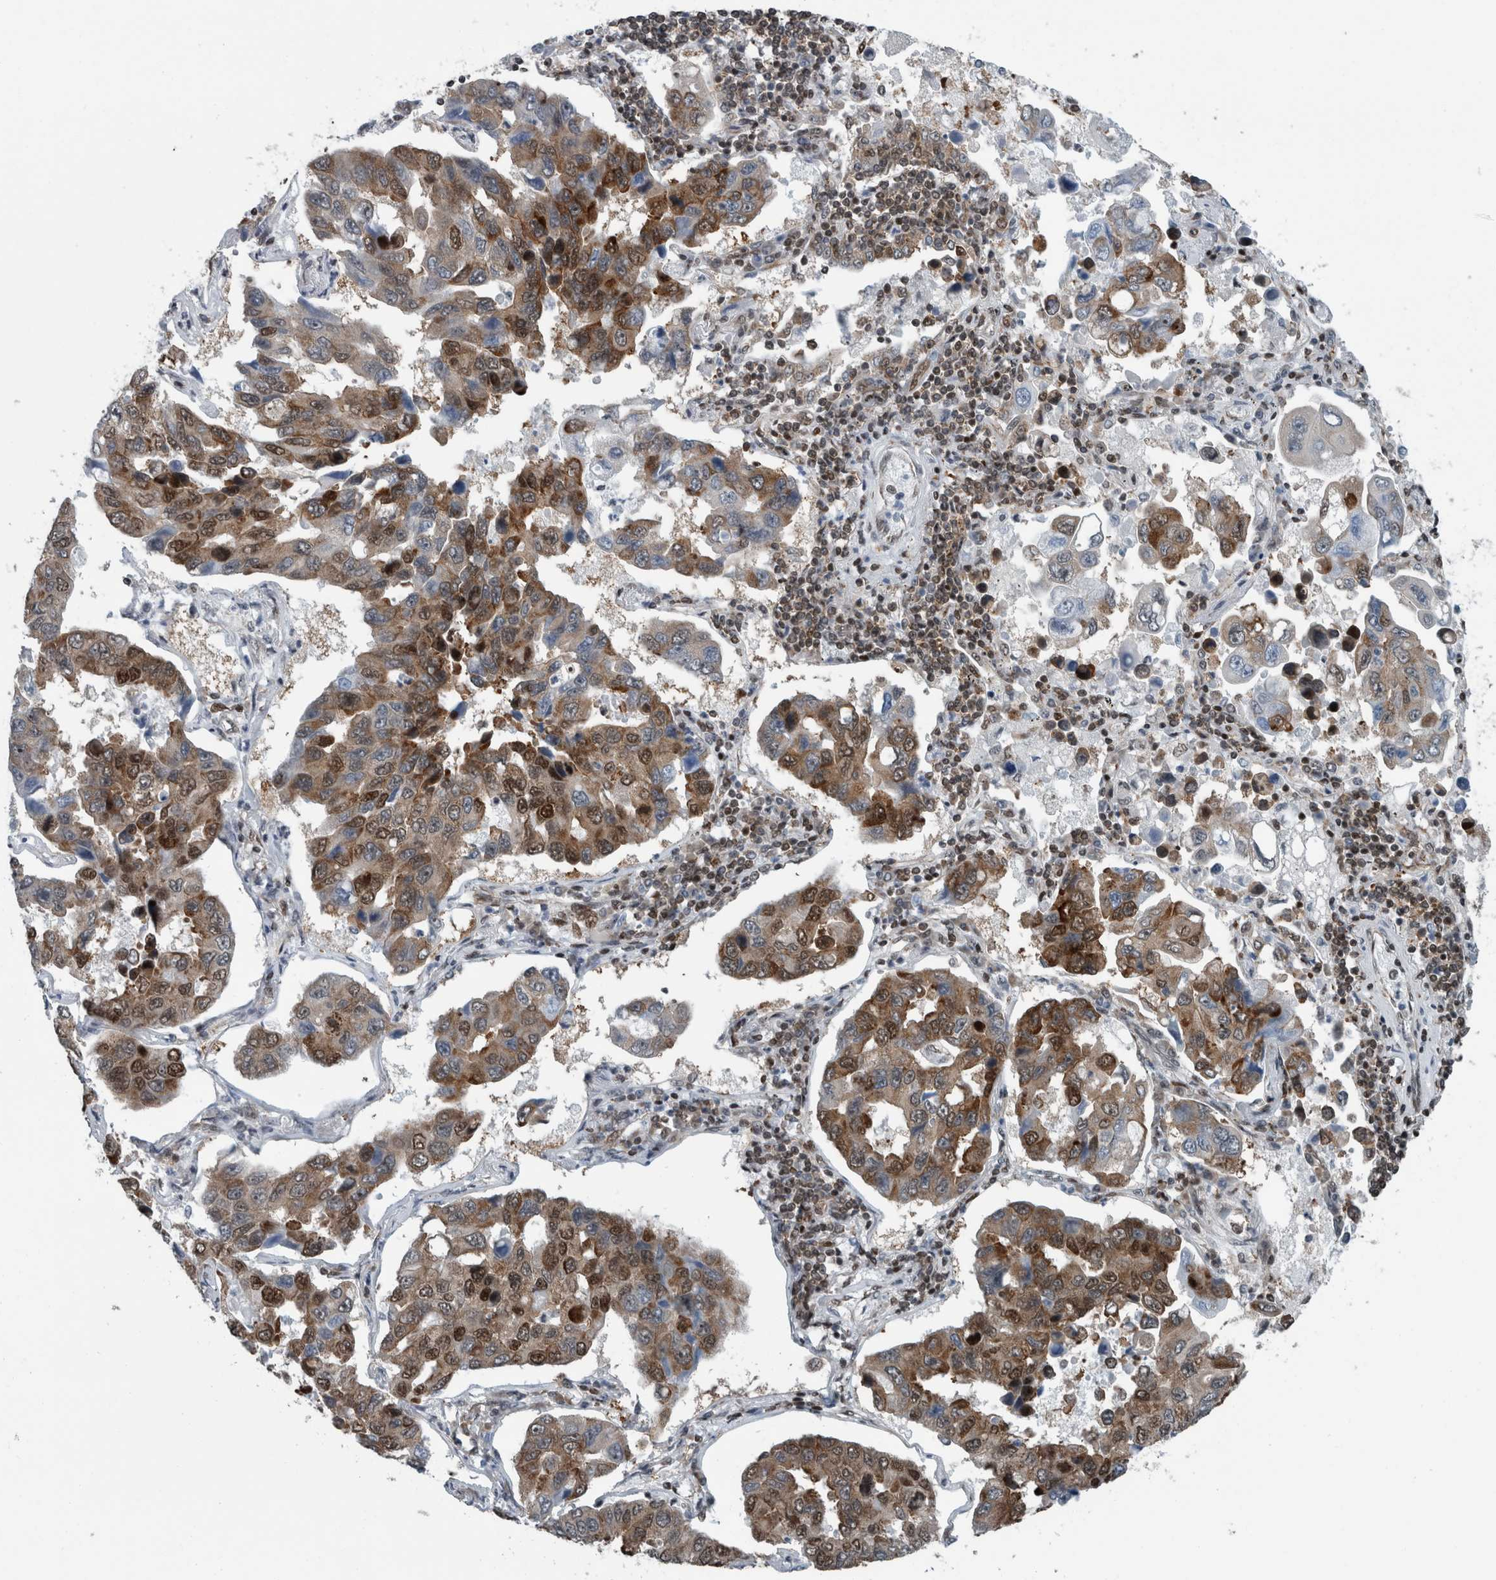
{"staining": {"intensity": "moderate", "quantity": ">75%", "location": "cytoplasmic/membranous,nuclear"}, "tissue": "lung cancer", "cell_type": "Tumor cells", "image_type": "cancer", "snomed": [{"axis": "morphology", "description": "Adenocarcinoma, NOS"}, {"axis": "topography", "description": "Lung"}], "caption": "Brown immunohistochemical staining in human adenocarcinoma (lung) reveals moderate cytoplasmic/membranous and nuclear staining in about >75% of tumor cells.", "gene": "DNMT3A", "patient": {"sex": "male", "age": 64}}